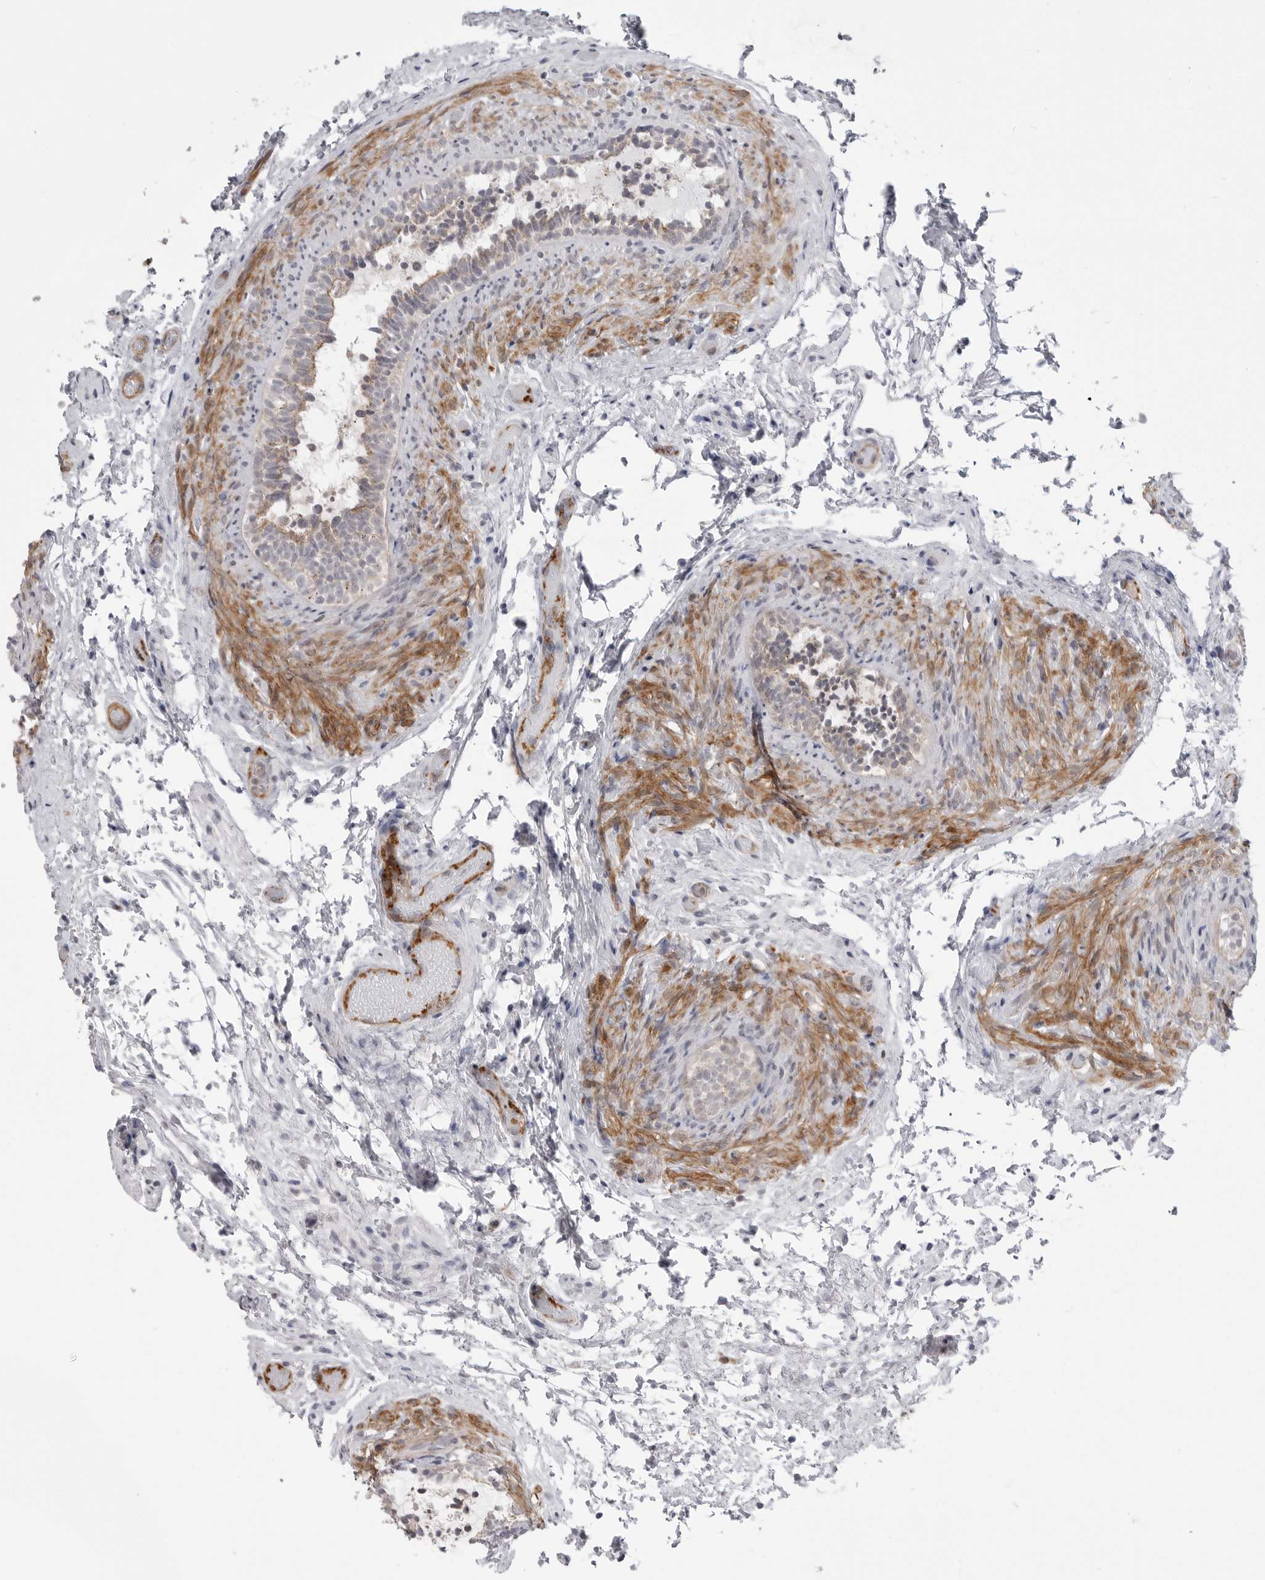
{"staining": {"intensity": "moderate", "quantity": ">75%", "location": "cytoplasmic/membranous"}, "tissue": "epididymis", "cell_type": "Glandular cells", "image_type": "normal", "snomed": [{"axis": "morphology", "description": "Normal tissue, NOS"}, {"axis": "topography", "description": "Epididymis"}], "caption": "Glandular cells demonstrate medium levels of moderate cytoplasmic/membranous positivity in approximately >75% of cells in normal epididymis.", "gene": "SCP2", "patient": {"sex": "male", "age": 5}}